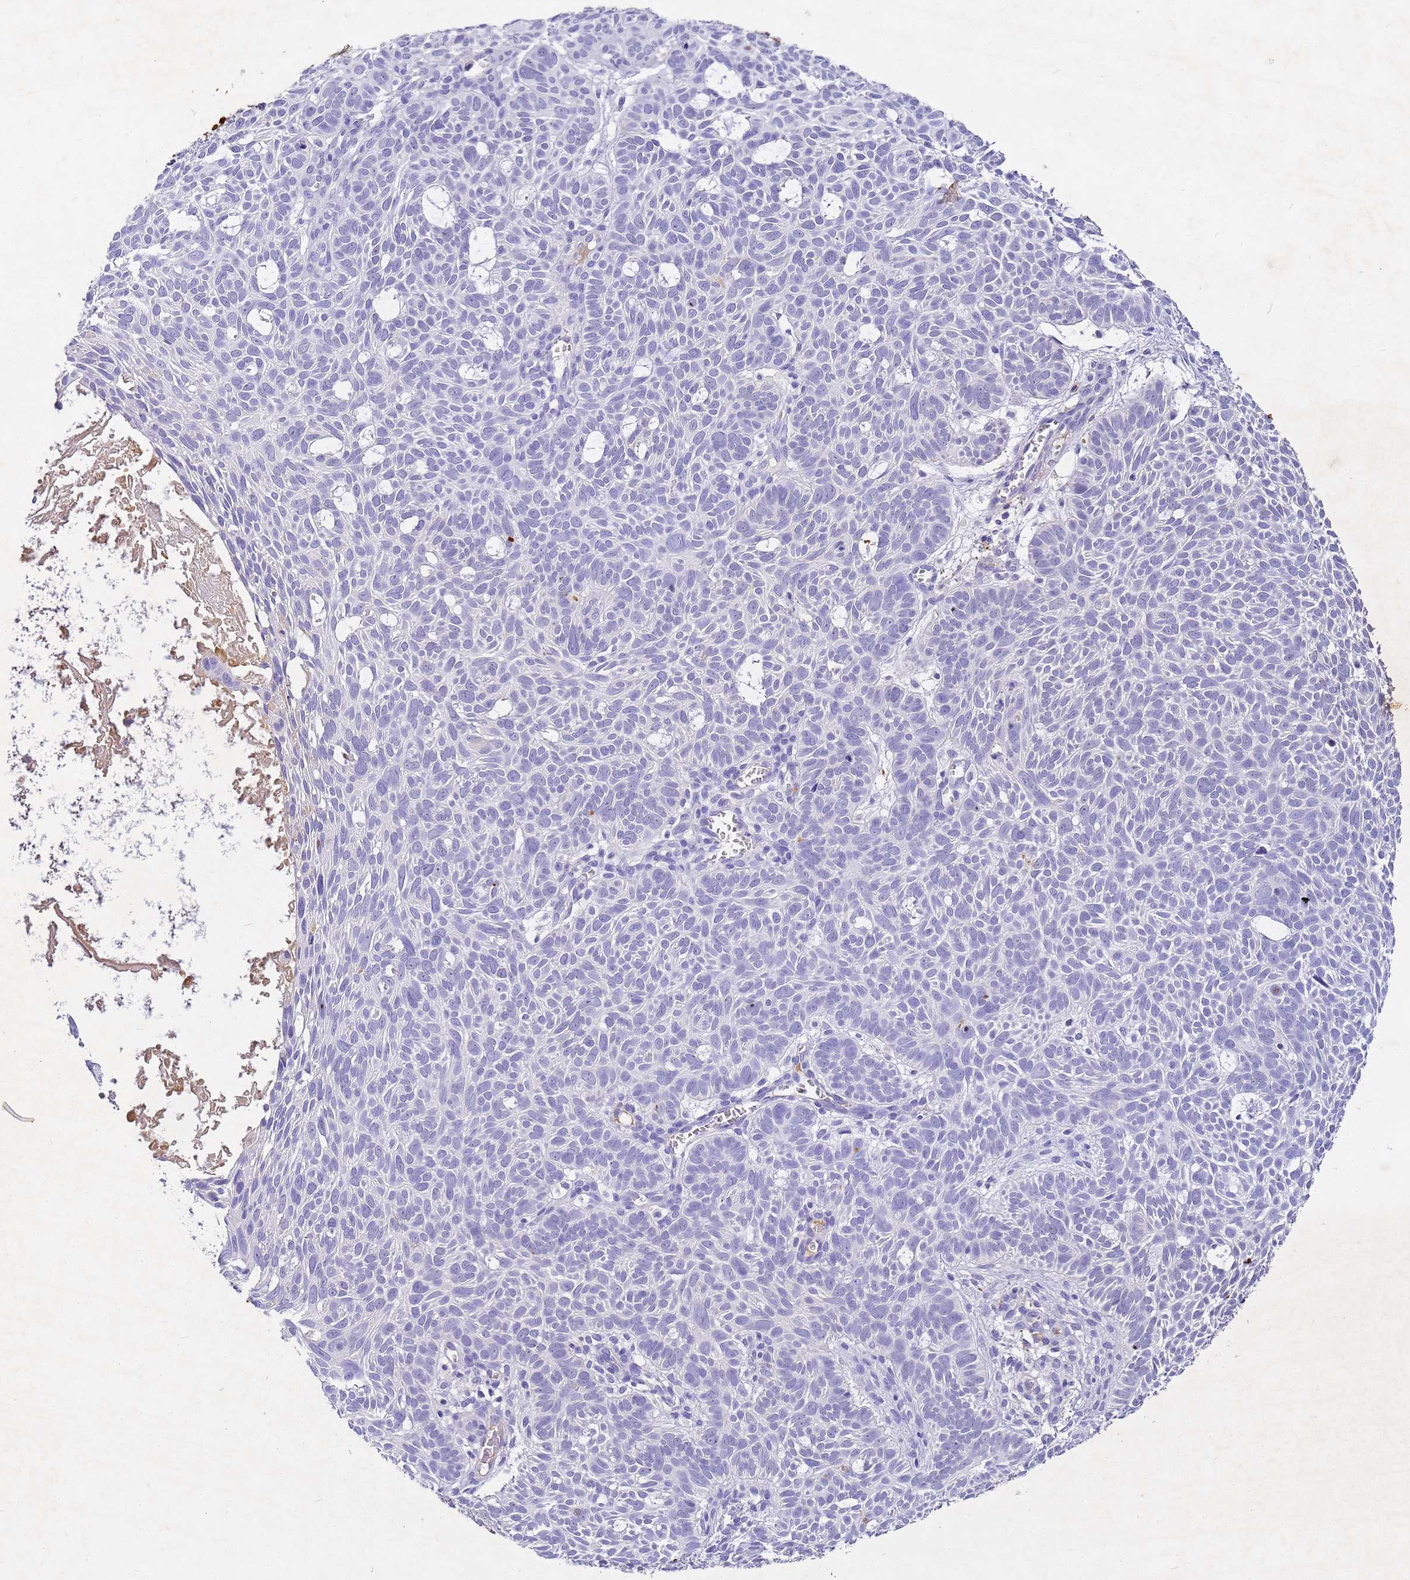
{"staining": {"intensity": "negative", "quantity": "none", "location": "none"}, "tissue": "skin cancer", "cell_type": "Tumor cells", "image_type": "cancer", "snomed": [{"axis": "morphology", "description": "Basal cell carcinoma"}, {"axis": "topography", "description": "Skin"}], "caption": "An image of human skin cancer is negative for staining in tumor cells. The staining was performed using DAB (3,3'-diaminobenzidine) to visualize the protein expression in brown, while the nuclei were stained in blue with hematoxylin (Magnification: 20x).", "gene": "CFHR2", "patient": {"sex": "male", "age": 69}}